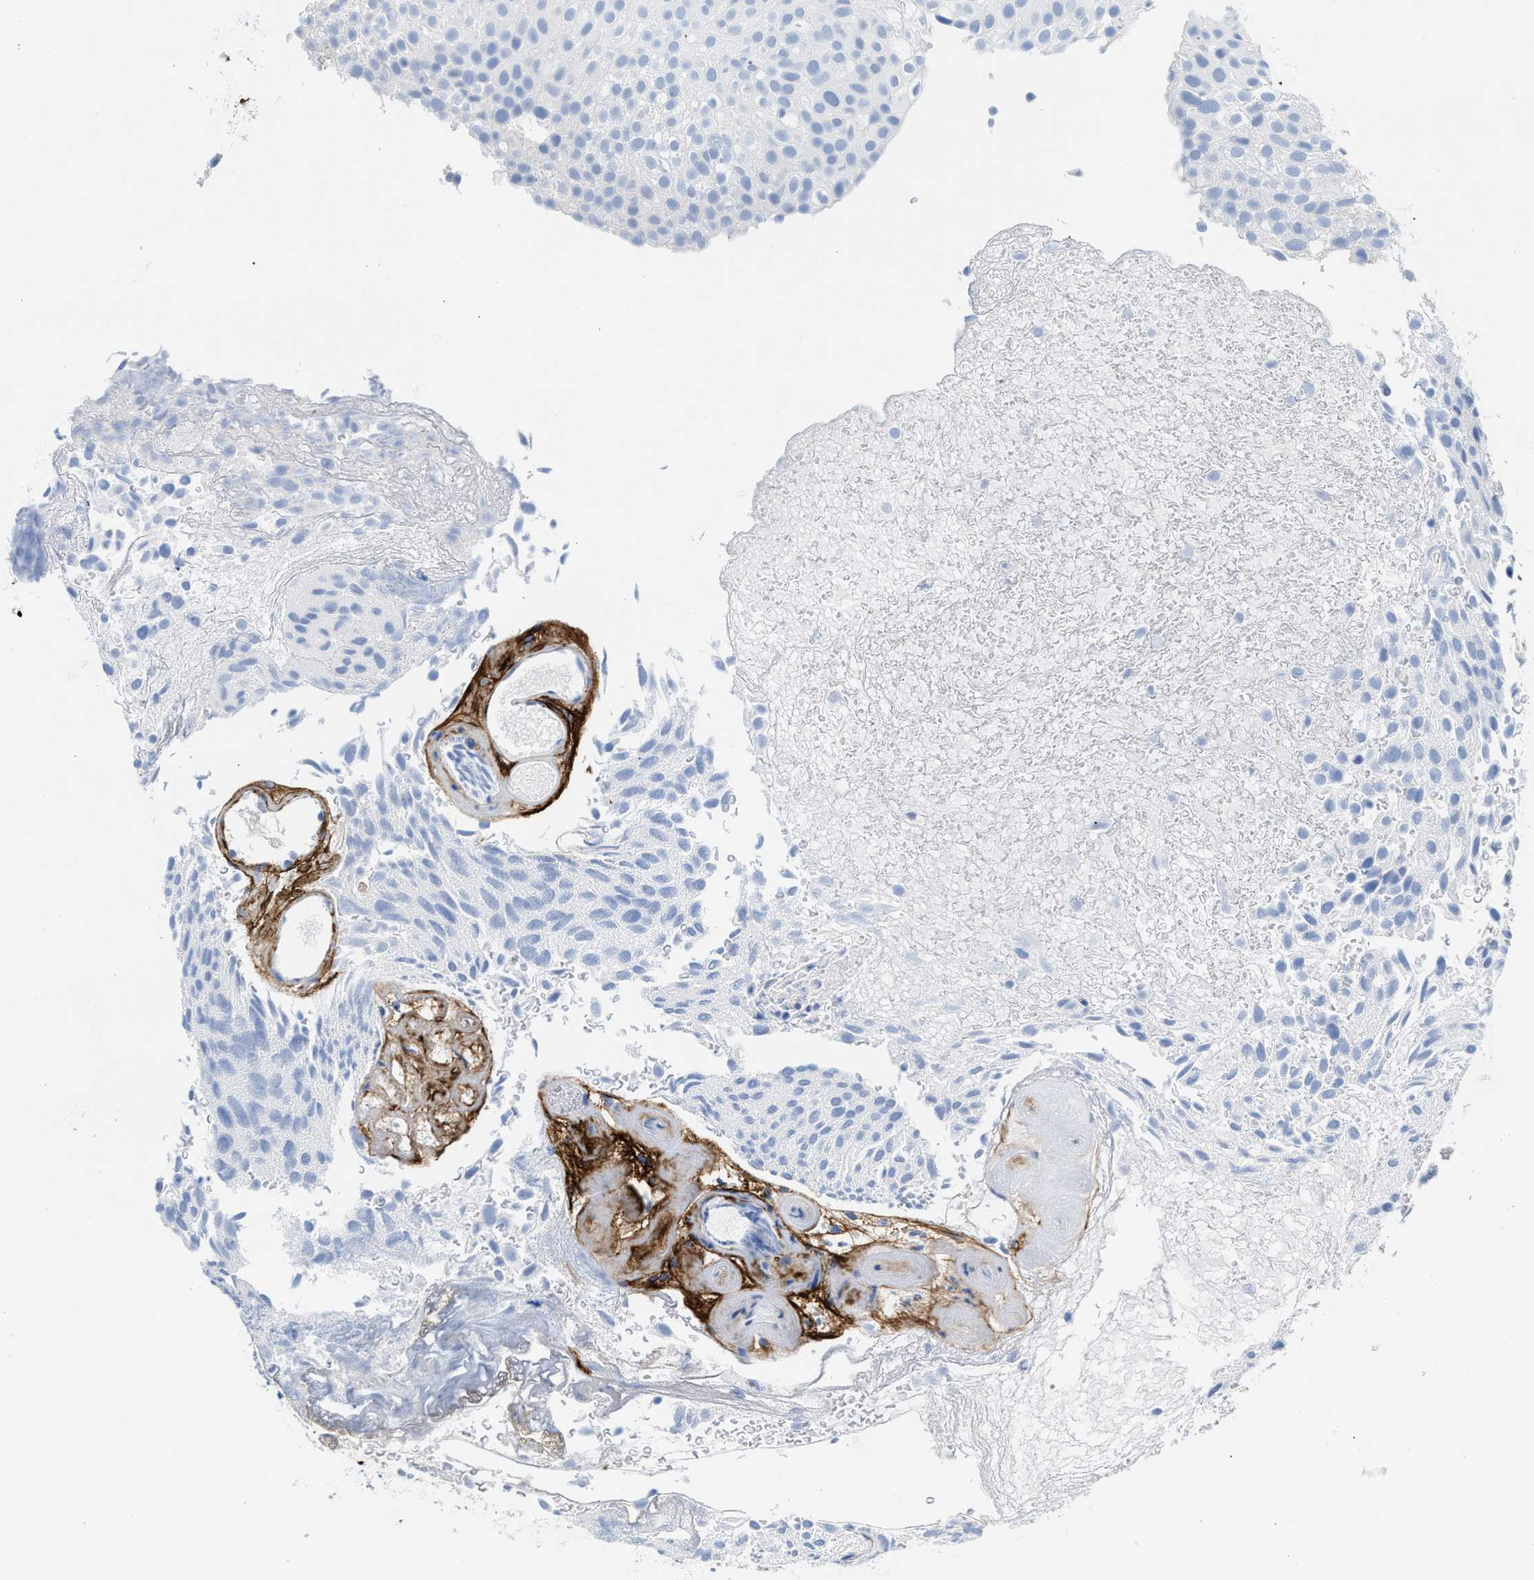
{"staining": {"intensity": "negative", "quantity": "none", "location": "none"}, "tissue": "urothelial cancer", "cell_type": "Tumor cells", "image_type": "cancer", "snomed": [{"axis": "morphology", "description": "Urothelial carcinoma, Low grade"}, {"axis": "topography", "description": "Urinary bladder"}], "caption": "Immunohistochemistry histopathology image of neoplastic tissue: human urothelial cancer stained with DAB reveals no significant protein expression in tumor cells. (Brightfield microscopy of DAB IHC at high magnification).", "gene": "TNR", "patient": {"sex": "male", "age": 78}}